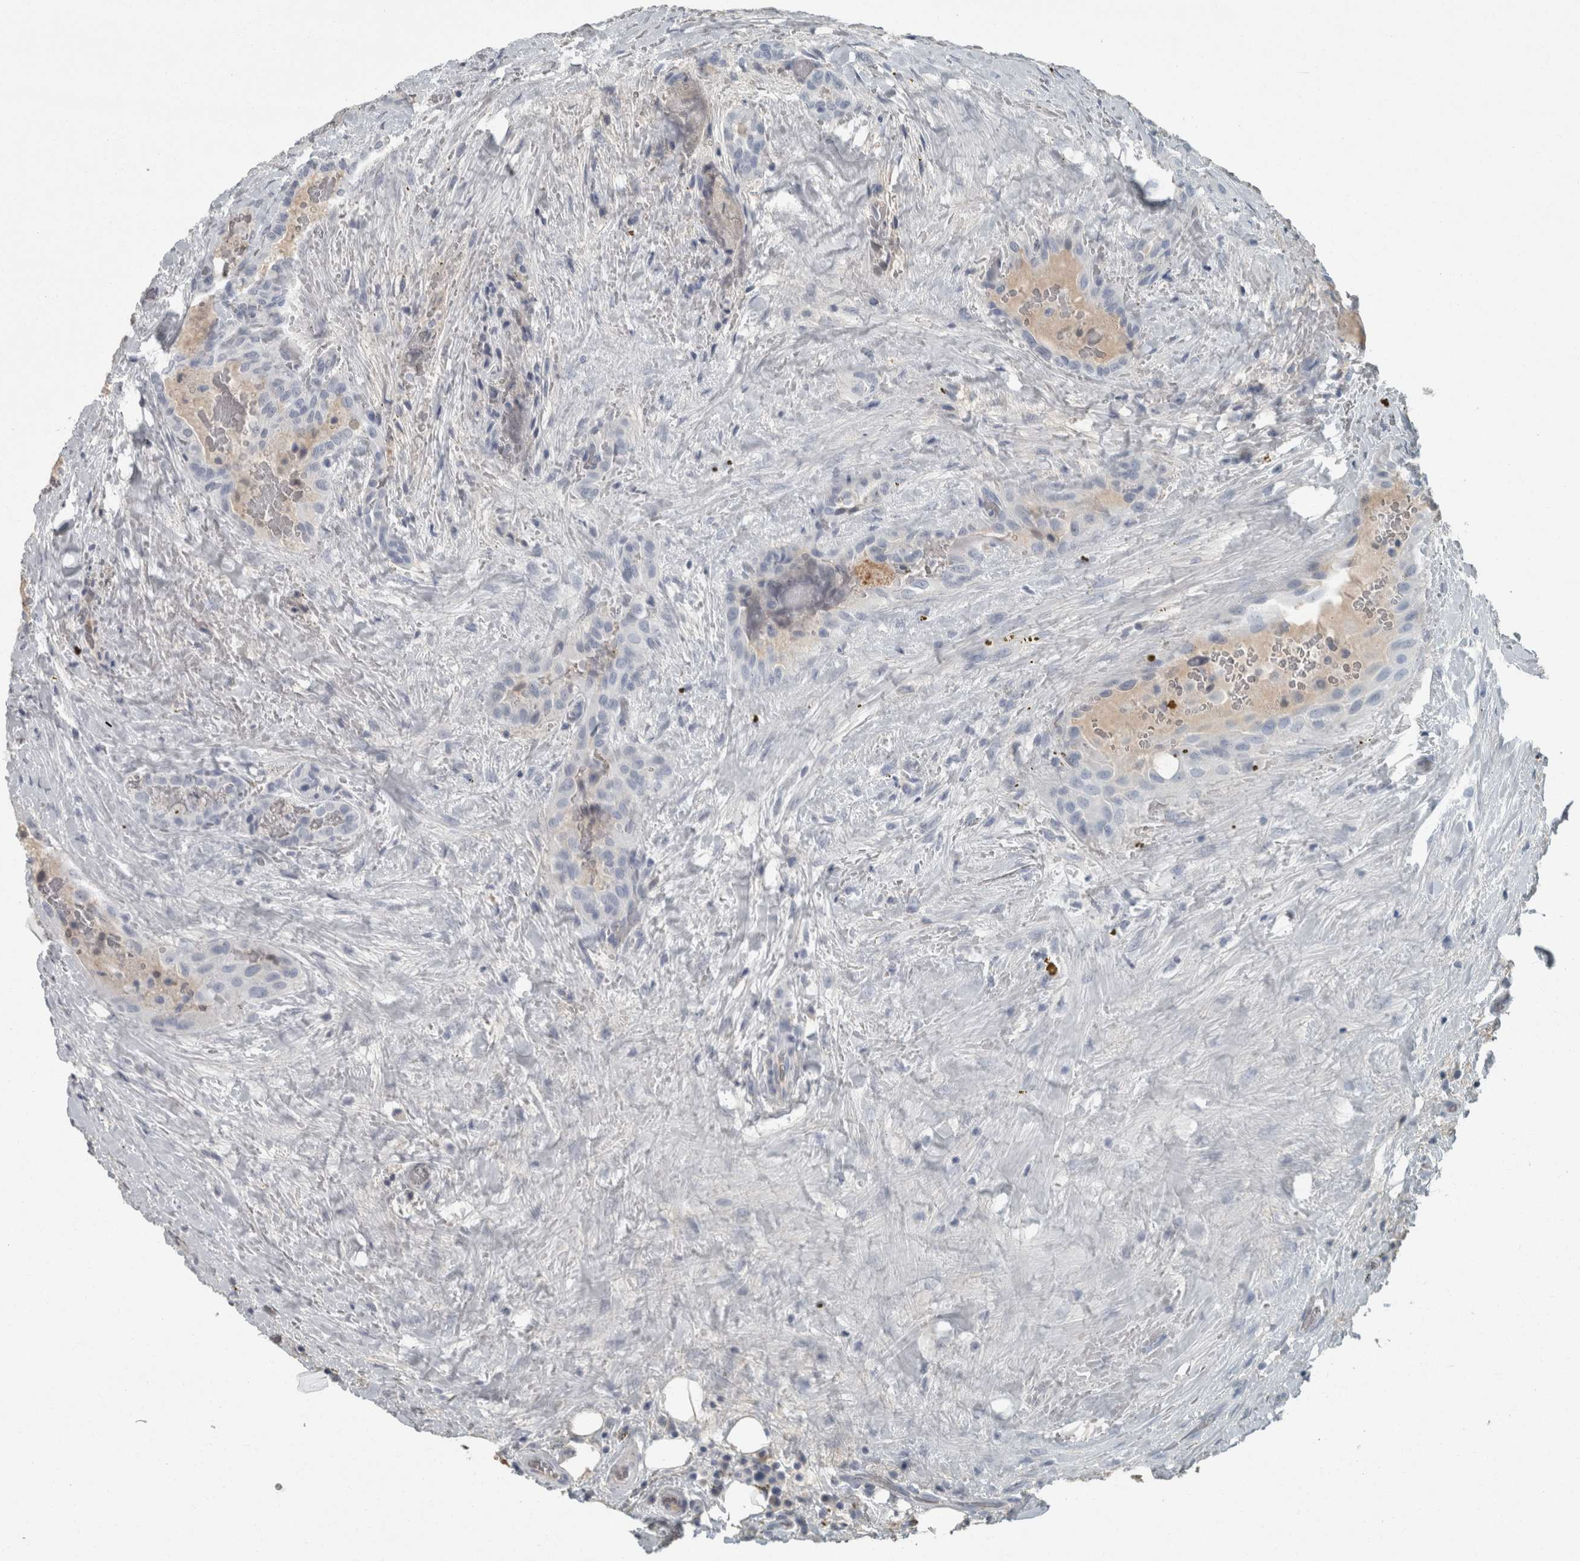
{"staining": {"intensity": "negative", "quantity": "none", "location": "none"}, "tissue": "thyroid cancer", "cell_type": "Tumor cells", "image_type": "cancer", "snomed": [{"axis": "morphology", "description": "Papillary adenocarcinoma, NOS"}, {"axis": "topography", "description": "Thyroid gland"}], "caption": "High magnification brightfield microscopy of papillary adenocarcinoma (thyroid) stained with DAB (brown) and counterstained with hematoxylin (blue): tumor cells show no significant staining. Brightfield microscopy of immunohistochemistry (IHC) stained with DAB (3,3'-diaminobenzidine) (brown) and hematoxylin (blue), captured at high magnification.", "gene": "CHL1", "patient": {"sex": "male", "age": 77}}